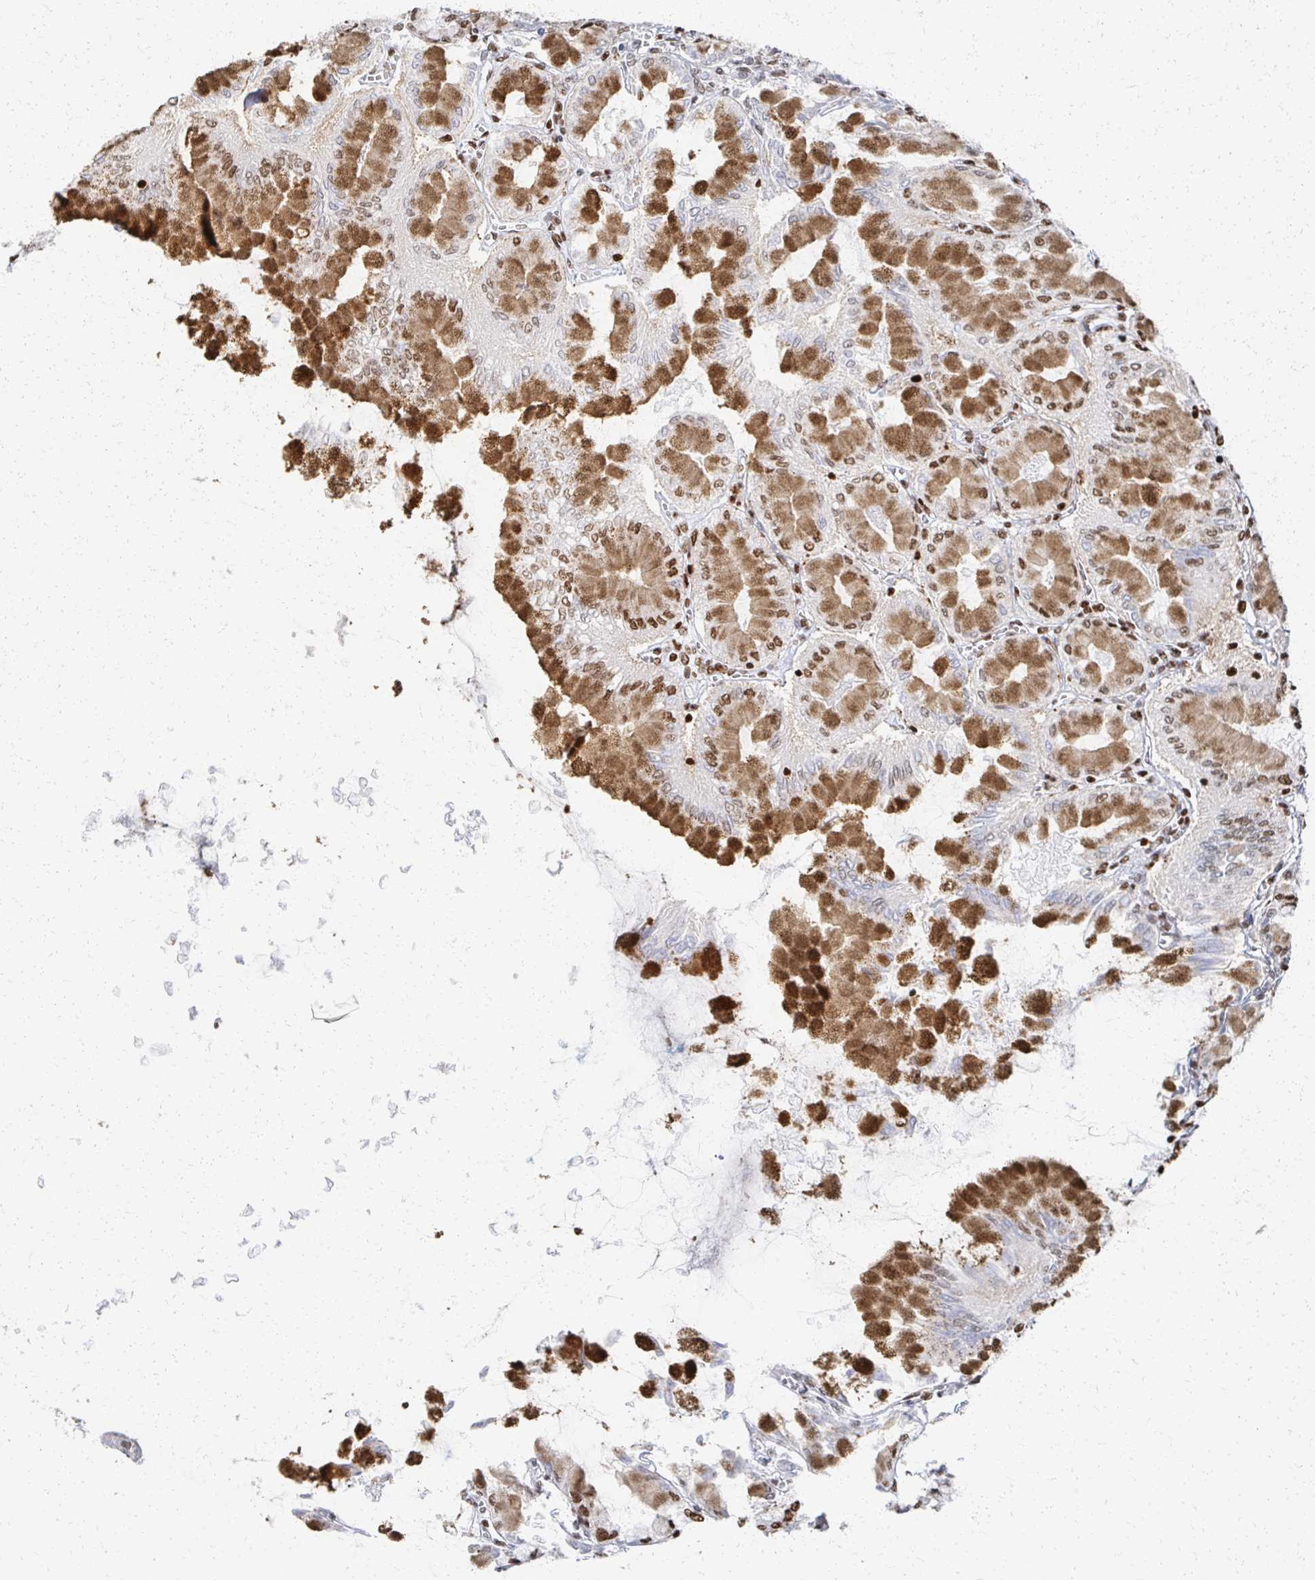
{"staining": {"intensity": "moderate", "quantity": ">75%", "location": "cytoplasmic/membranous,nuclear"}, "tissue": "stomach", "cell_type": "Glandular cells", "image_type": "normal", "snomed": [{"axis": "morphology", "description": "Normal tissue, NOS"}, {"axis": "topography", "description": "Stomach, upper"}], "caption": "Immunohistochemistry micrograph of normal stomach: stomach stained using immunohistochemistry (IHC) exhibits medium levels of moderate protein expression localized specifically in the cytoplasmic/membranous,nuclear of glandular cells, appearing as a cytoplasmic/membranous,nuclear brown color.", "gene": "RBBP4", "patient": {"sex": "female", "age": 56}}